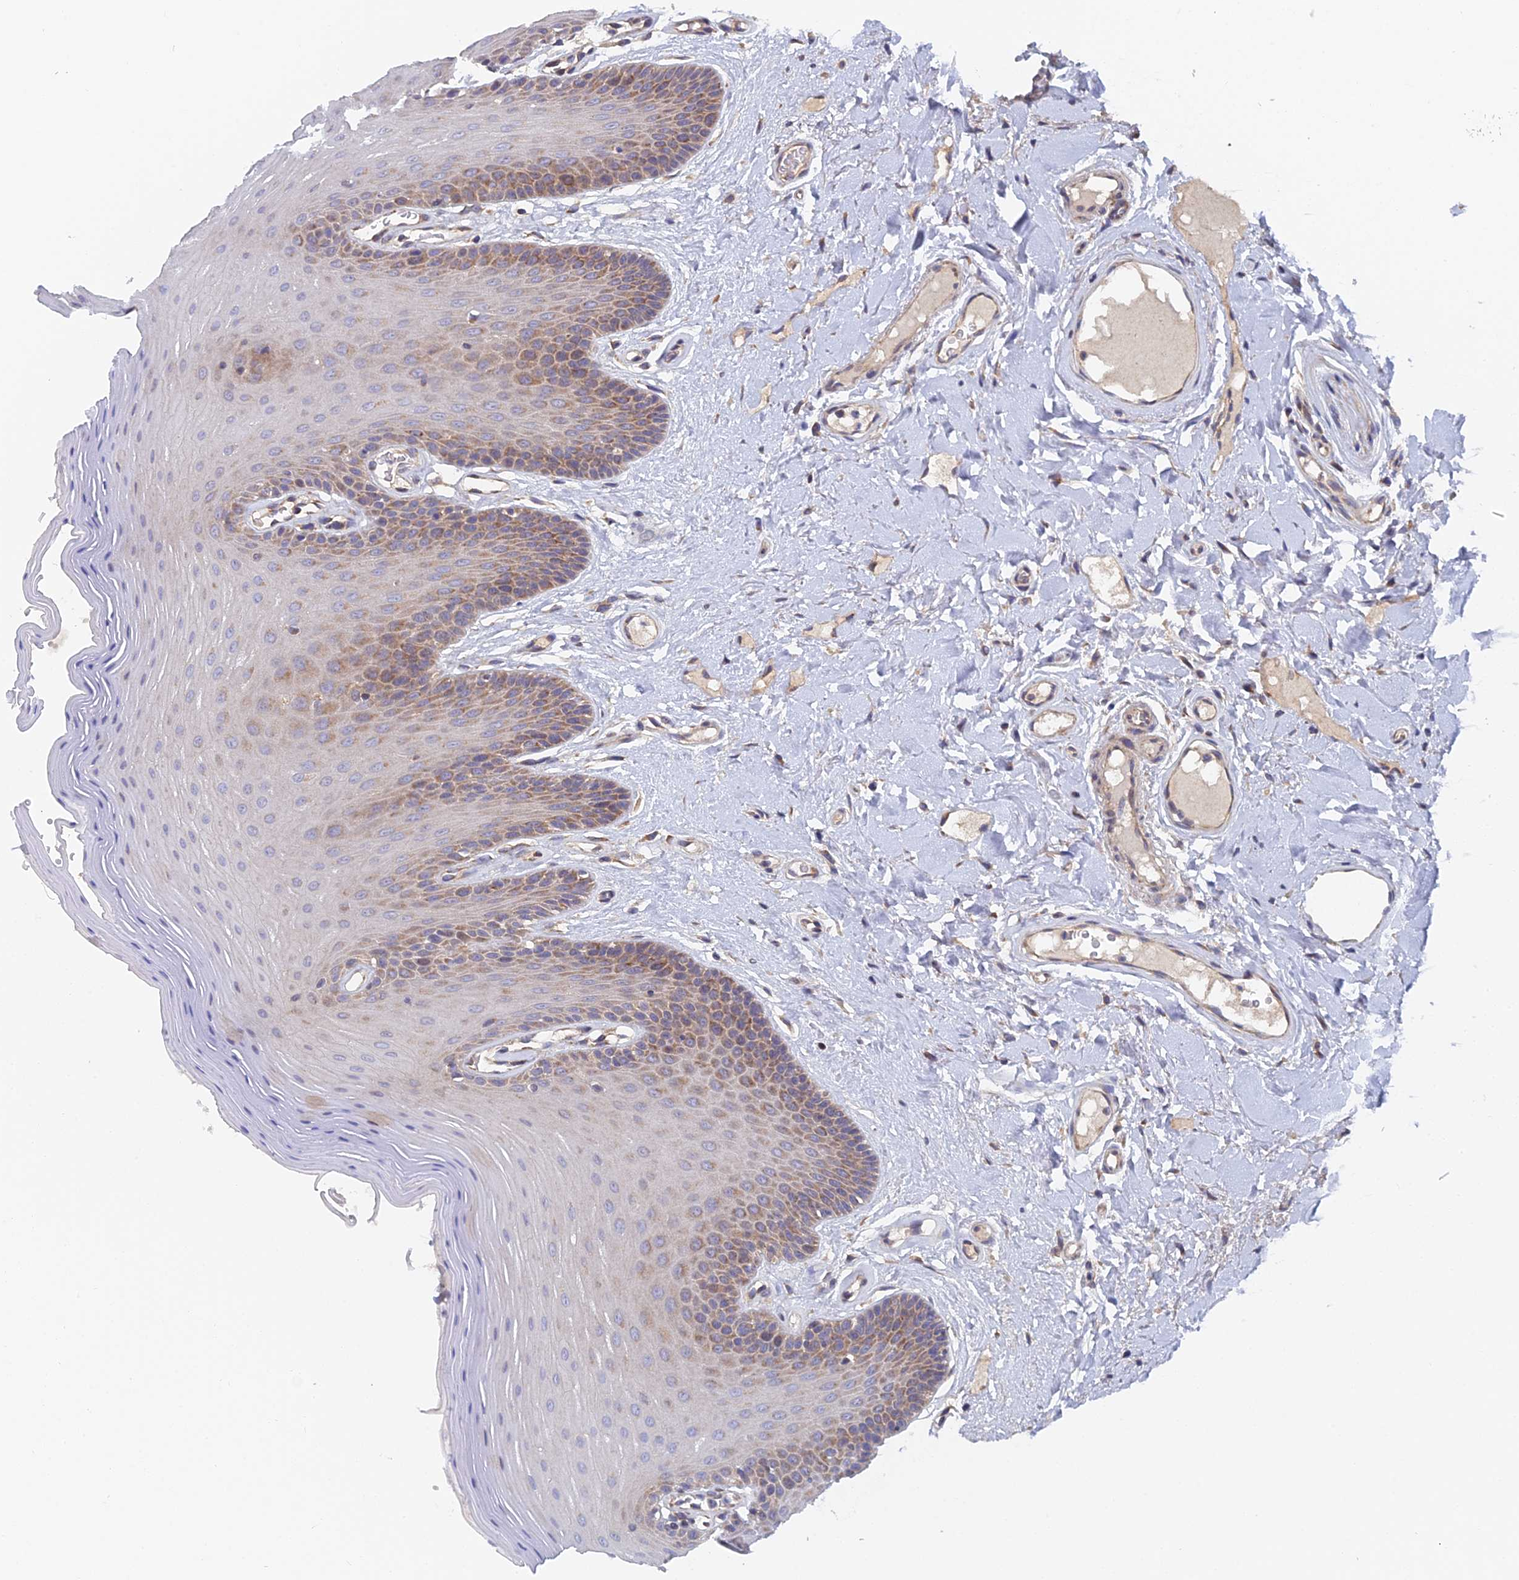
{"staining": {"intensity": "moderate", "quantity": "<25%", "location": "cytoplasmic/membranous"}, "tissue": "oral mucosa", "cell_type": "Squamous epithelial cells", "image_type": "normal", "snomed": [{"axis": "morphology", "description": "Normal tissue, NOS"}, {"axis": "morphology", "description": "Squamous cell carcinoma, NOS"}, {"axis": "topography", "description": "Skeletal muscle"}, {"axis": "topography", "description": "Adipose tissue"}, {"axis": "topography", "description": "Vascular tissue"}, {"axis": "topography", "description": "Oral tissue"}, {"axis": "topography", "description": "Peripheral nerve tissue"}, {"axis": "topography", "description": "Head-Neck"}], "caption": "A brown stain labels moderate cytoplasmic/membranous expression of a protein in squamous epithelial cells of benign oral mucosa.", "gene": "ECSIT", "patient": {"sex": "male", "age": 71}}